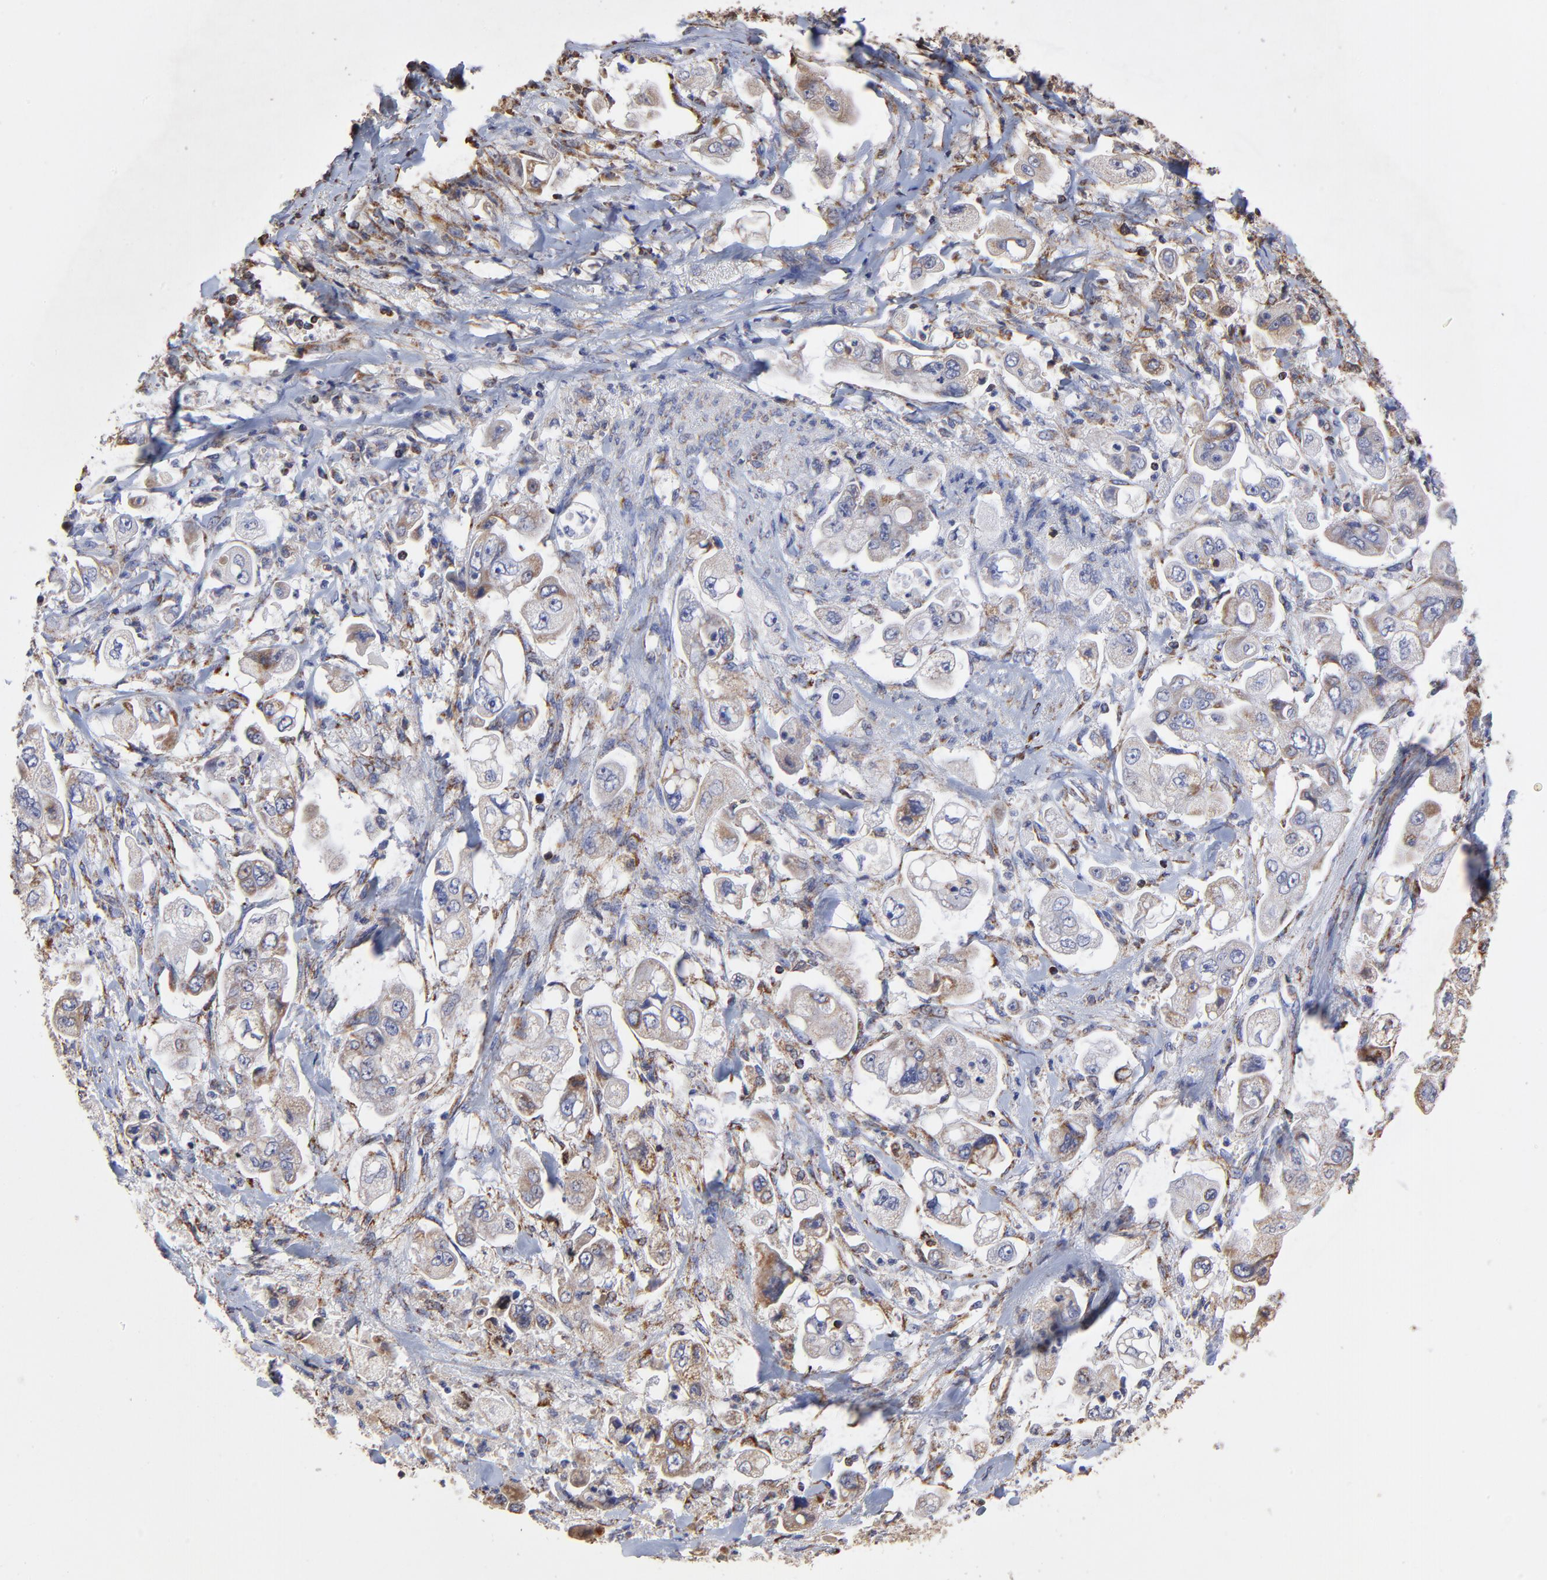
{"staining": {"intensity": "moderate", "quantity": ">75%", "location": "cytoplasmic/membranous"}, "tissue": "stomach cancer", "cell_type": "Tumor cells", "image_type": "cancer", "snomed": [{"axis": "morphology", "description": "Adenocarcinoma, NOS"}, {"axis": "topography", "description": "Stomach"}], "caption": "Approximately >75% of tumor cells in adenocarcinoma (stomach) demonstrate moderate cytoplasmic/membranous protein expression as visualized by brown immunohistochemical staining.", "gene": "SSBP1", "patient": {"sex": "male", "age": 62}}